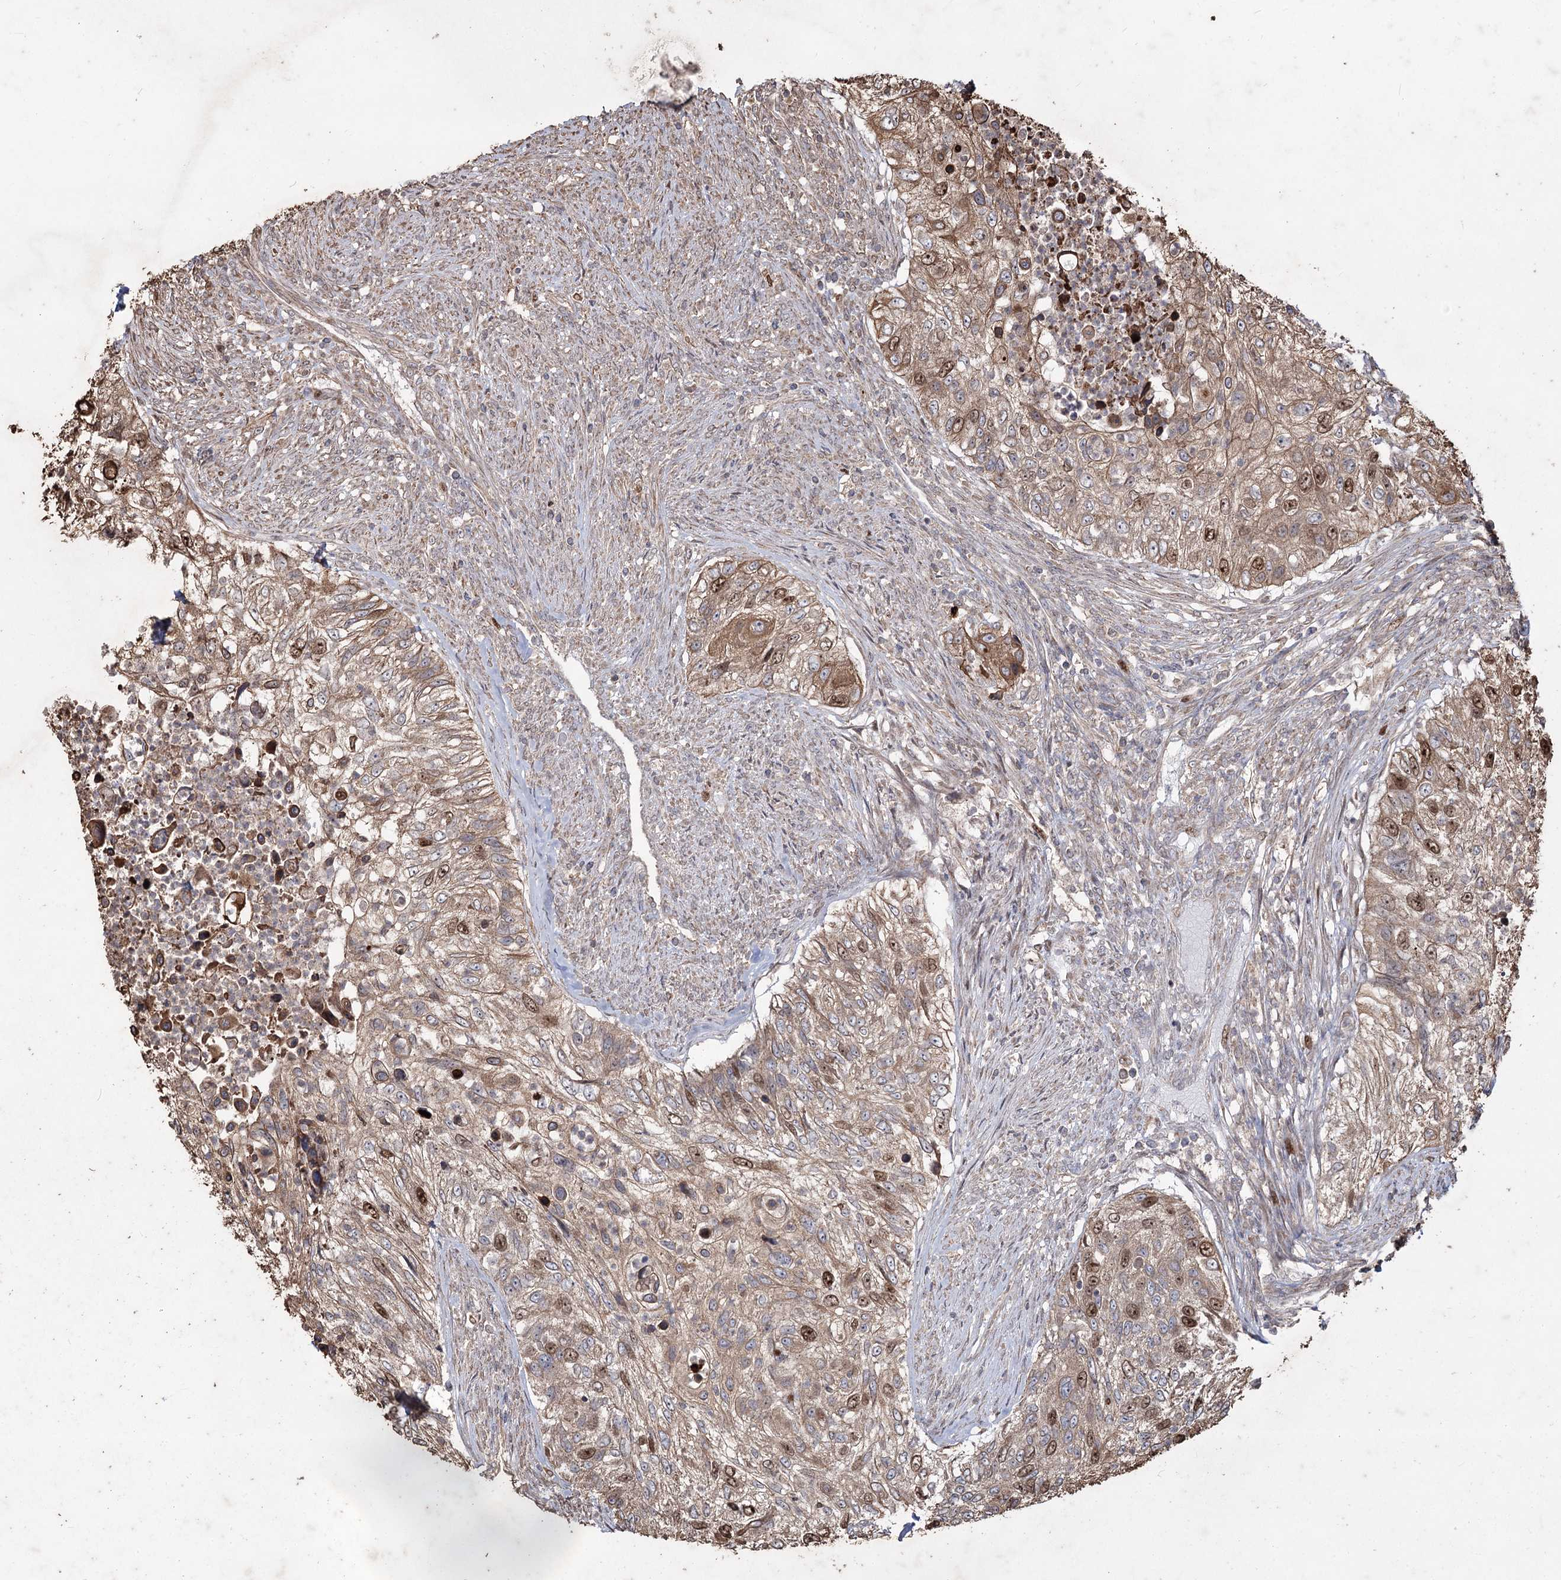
{"staining": {"intensity": "moderate", "quantity": "<25%", "location": "cytoplasmic/membranous,nuclear"}, "tissue": "urothelial cancer", "cell_type": "Tumor cells", "image_type": "cancer", "snomed": [{"axis": "morphology", "description": "Urothelial carcinoma, High grade"}, {"axis": "topography", "description": "Urinary bladder"}], "caption": "IHC staining of high-grade urothelial carcinoma, which shows low levels of moderate cytoplasmic/membranous and nuclear positivity in about <25% of tumor cells indicating moderate cytoplasmic/membranous and nuclear protein positivity. The staining was performed using DAB (brown) for protein detection and nuclei were counterstained in hematoxylin (blue).", "gene": "PRC1", "patient": {"sex": "female", "age": 60}}